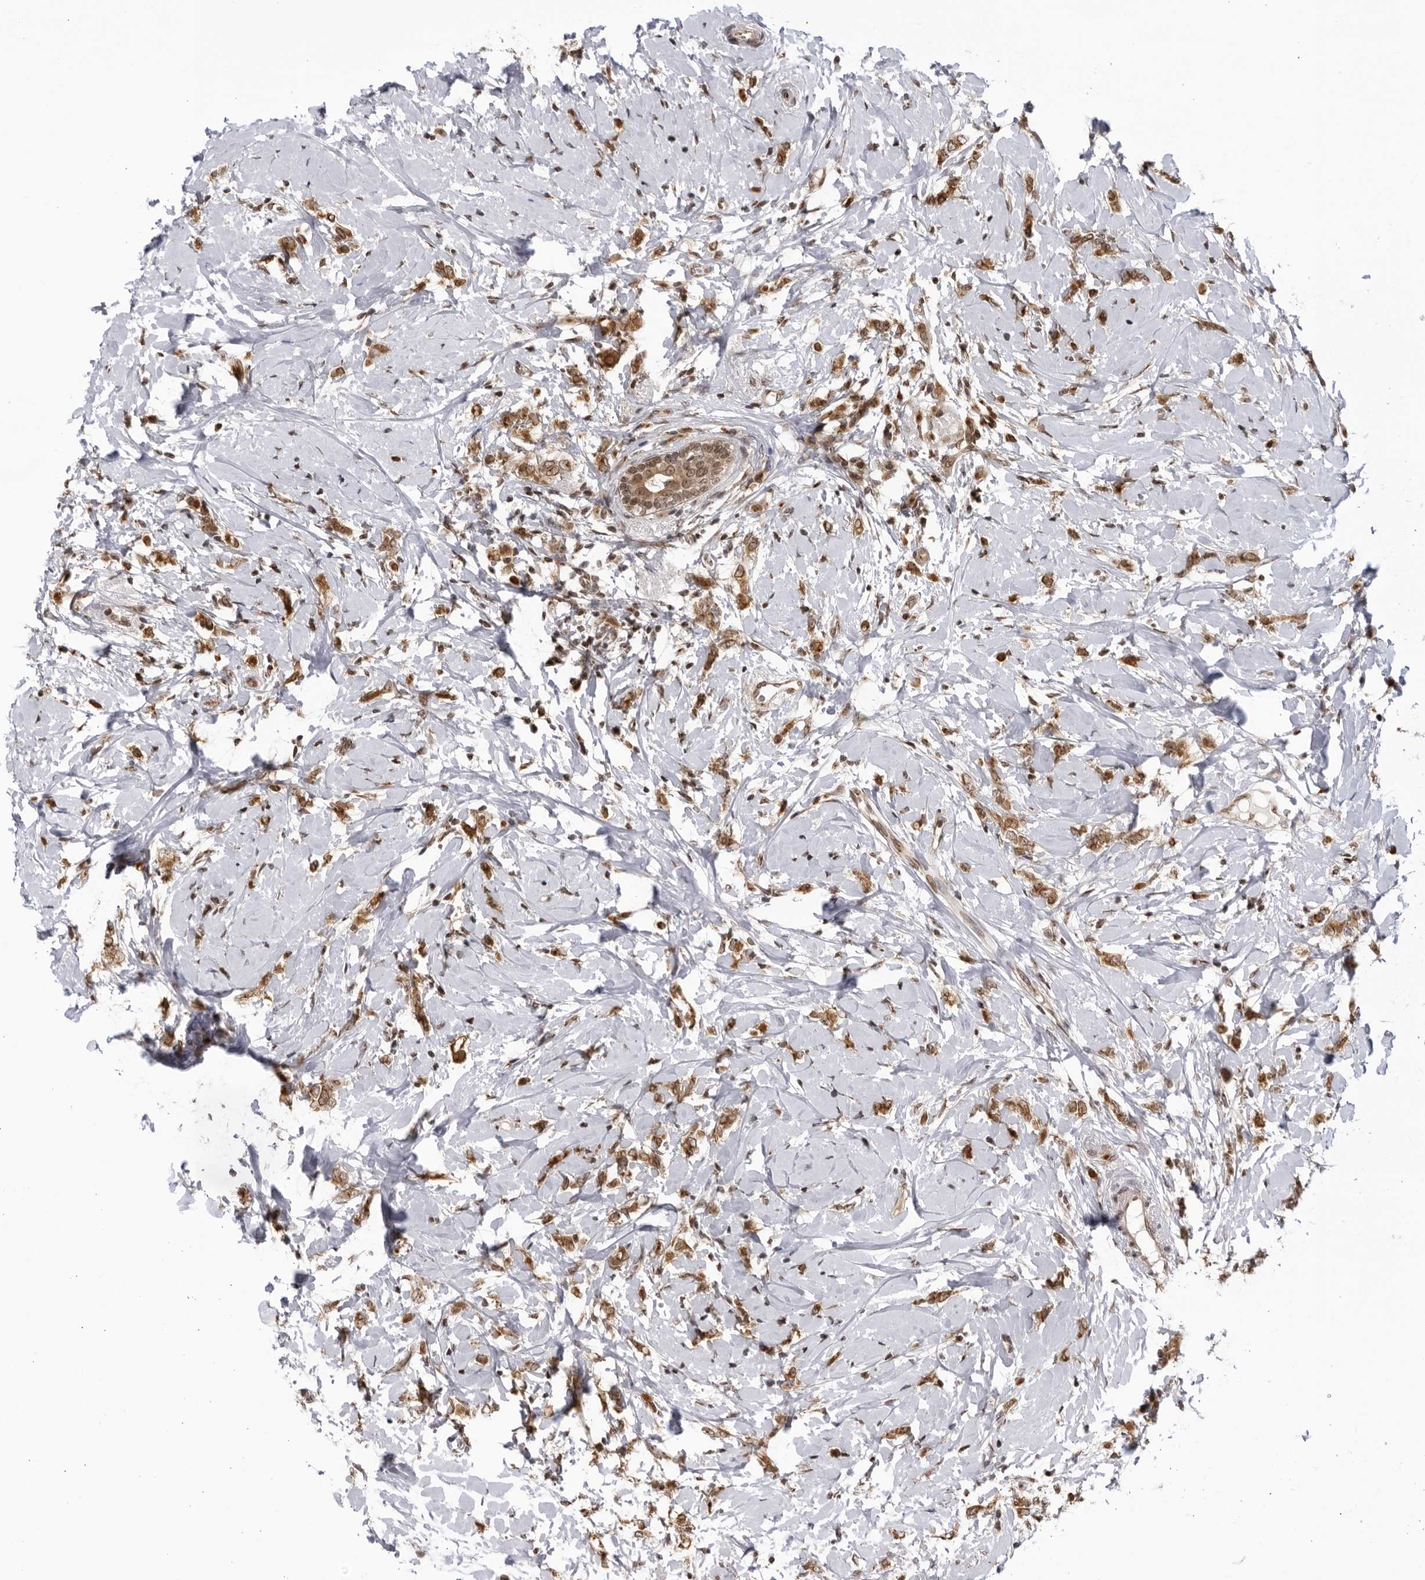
{"staining": {"intensity": "moderate", "quantity": ">75%", "location": "cytoplasmic/membranous,nuclear"}, "tissue": "breast cancer", "cell_type": "Tumor cells", "image_type": "cancer", "snomed": [{"axis": "morphology", "description": "Normal tissue, NOS"}, {"axis": "morphology", "description": "Lobular carcinoma"}, {"axis": "topography", "description": "Breast"}], "caption": "This image demonstrates breast cancer (lobular carcinoma) stained with immunohistochemistry to label a protein in brown. The cytoplasmic/membranous and nuclear of tumor cells show moderate positivity for the protein. Nuclei are counter-stained blue.", "gene": "RASGEF1C", "patient": {"sex": "female", "age": 47}}